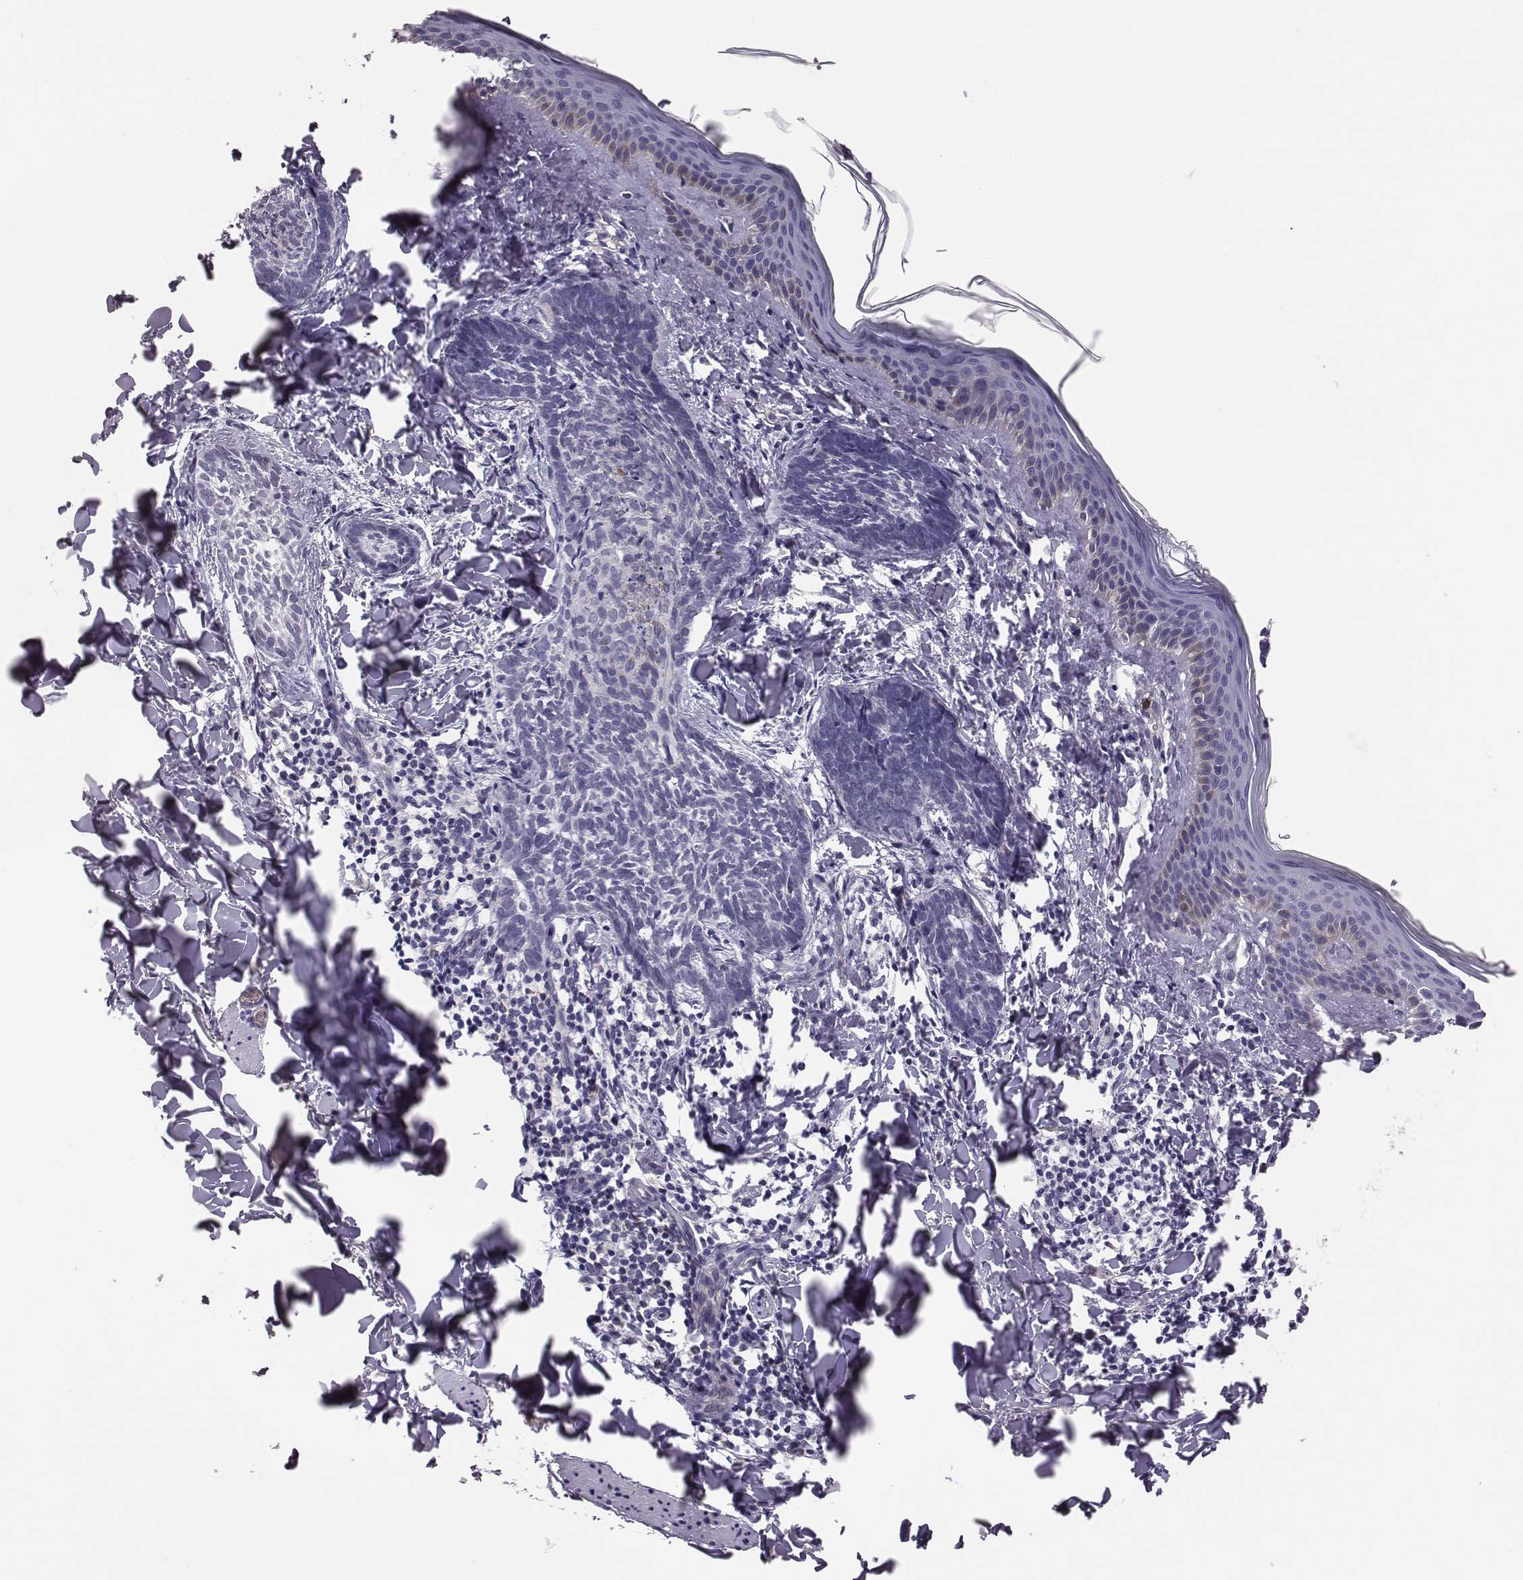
{"staining": {"intensity": "negative", "quantity": "none", "location": "none"}, "tissue": "skin cancer", "cell_type": "Tumor cells", "image_type": "cancer", "snomed": [{"axis": "morphology", "description": "Normal tissue, NOS"}, {"axis": "morphology", "description": "Basal cell carcinoma"}, {"axis": "topography", "description": "Skin"}], "caption": "This is an IHC photomicrograph of human skin cancer (basal cell carcinoma). There is no expression in tumor cells.", "gene": "KMO", "patient": {"sex": "male", "age": 46}}